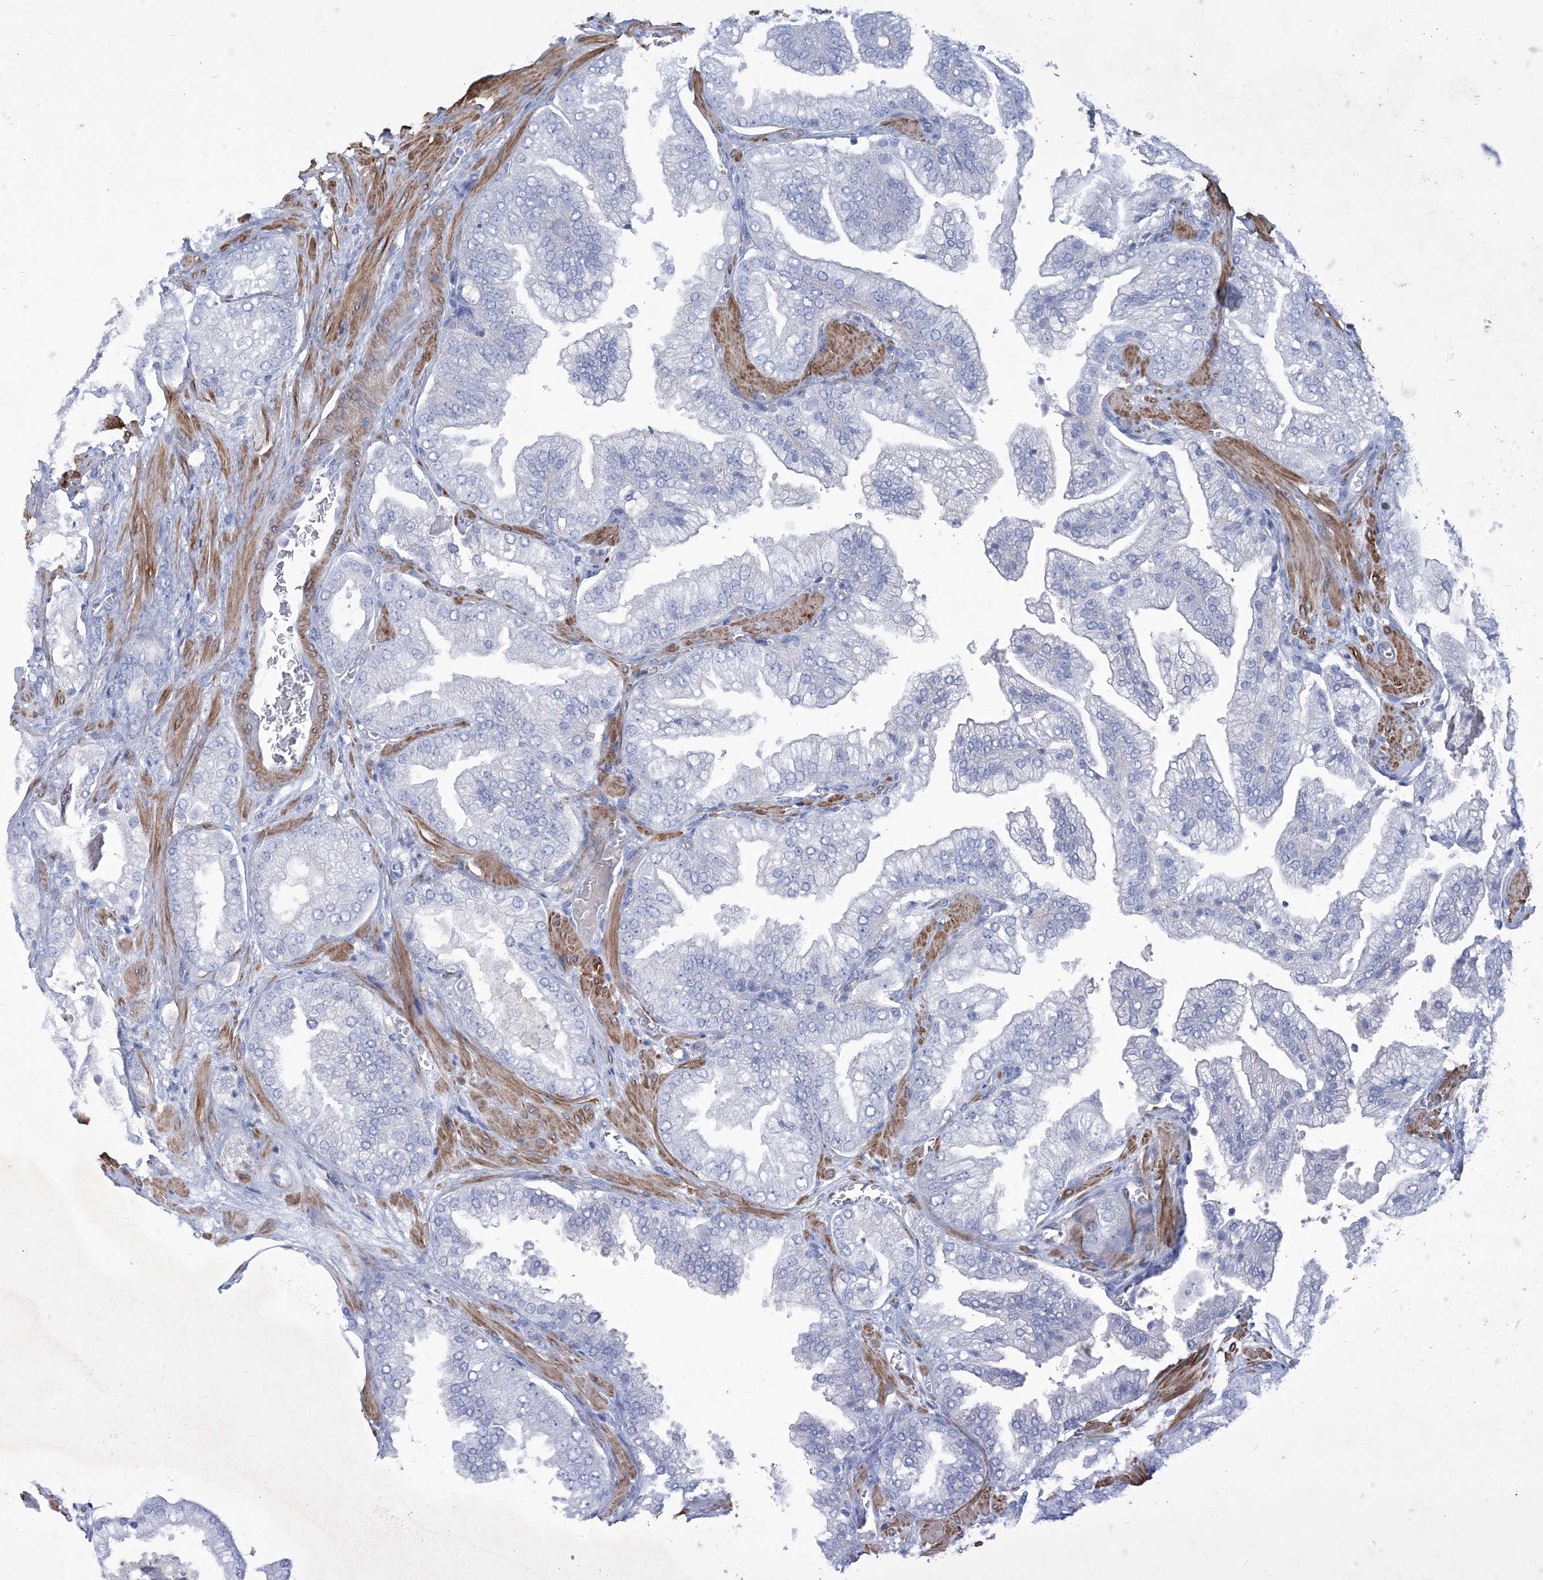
{"staining": {"intensity": "negative", "quantity": "none", "location": "none"}, "tissue": "prostate cancer", "cell_type": "Tumor cells", "image_type": "cancer", "snomed": [{"axis": "morphology", "description": "Adenocarcinoma, High grade"}, {"axis": "topography", "description": "Prostate"}], "caption": "Immunohistochemistry photomicrograph of human prostate cancer (high-grade adenocarcinoma) stained for a protein (brown), which displays no staining in tumor cells. (DAB immunohistochemistry (IHC), high magnification).", "gene": "WDR74", "patient": {"sex": "male", "age": 58}}